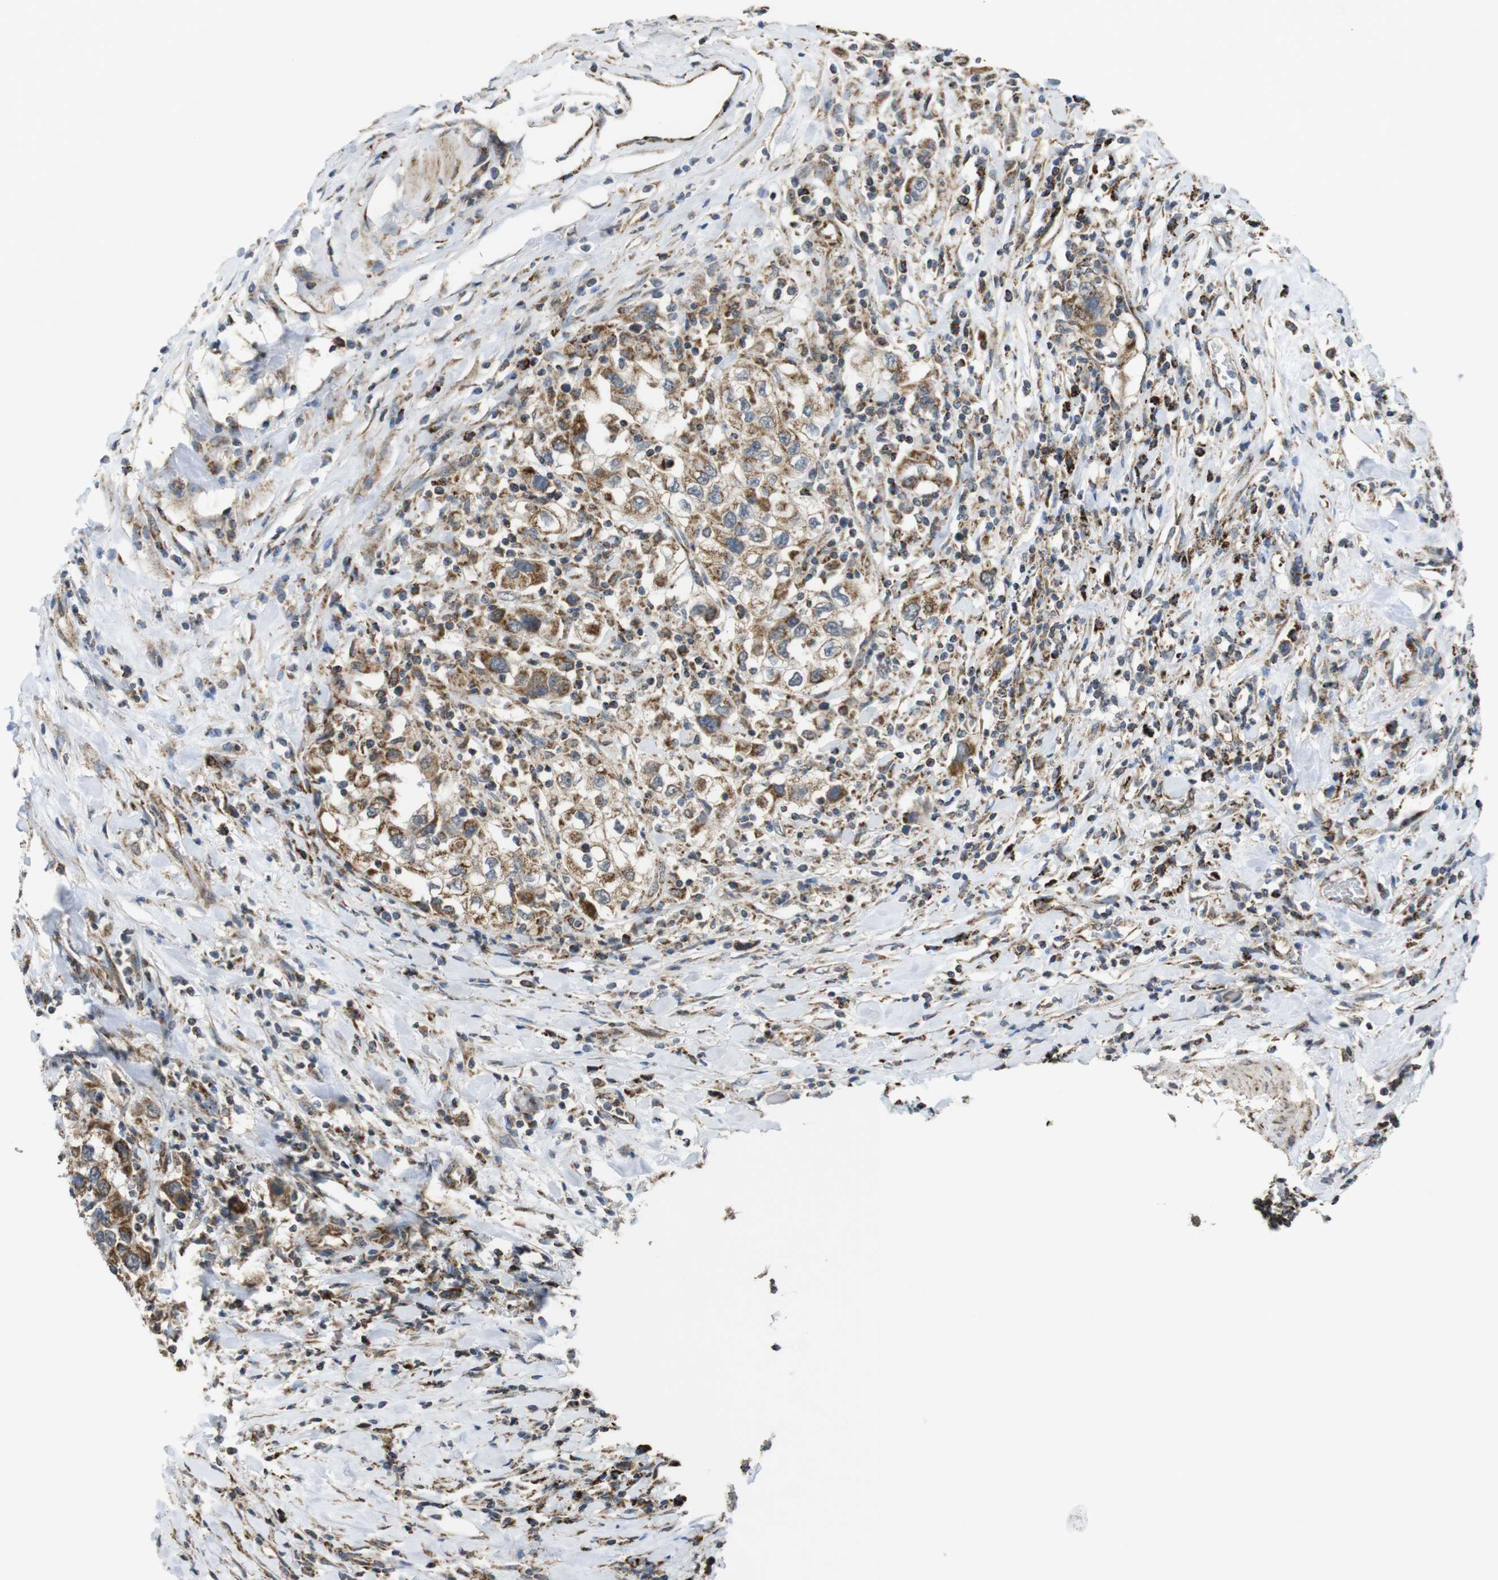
{"staining": {"intensity": "moderate", "quantity": ">75%", "location": "cytoplasmic/membranous"}, "tissue": "urothelial cancer", "cell_type": "Tumor cells", "image_type": "cancer", "snomed": [{"axis": "morphology", "description": "Urothelial carcinoma, High grade"}, {"axis": "topography", "description": "Urinary bladder"}], "caption": "DAB (3,3'-diaminobenzidine) immunohistochemical staining of human urothelial cancer displays moderate cytoplasmic/membranous protein positivity in about >75% of tumor cells.", "gene": "CALHM2", "patient": {"sex": "female", "age": 80}}